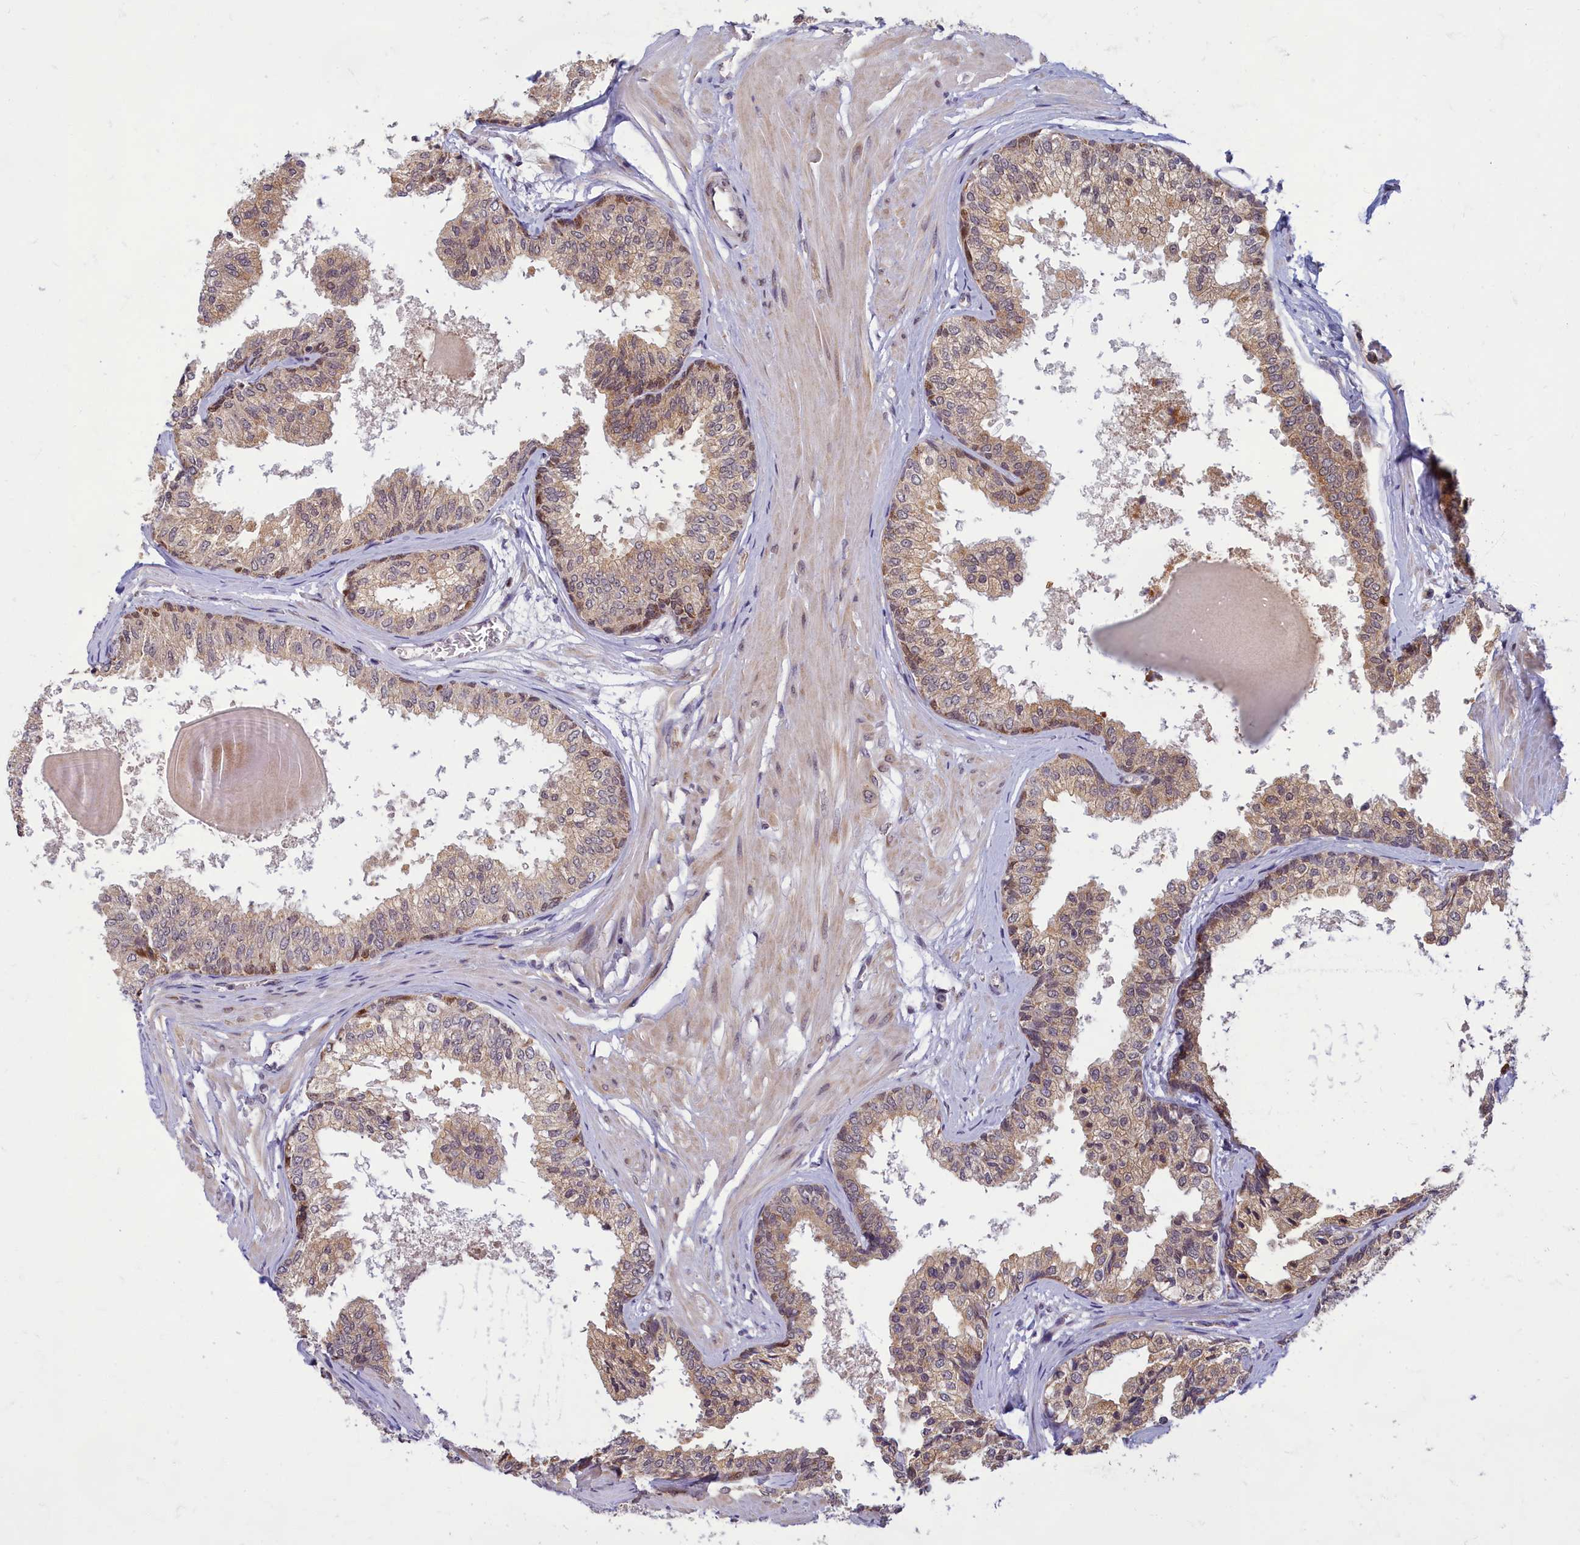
{"staining": {"intensity": "moderate", "quantity": "25%-75%", "location": "cytoplasmic/membranous"}, "tissue": "prostate", "cell_type": "Glandular cells", "image_type": "normal", "snomed": [{"axis": "morphology", "description": "Normal tissue, NOS"}, {"axis": "topography", "description": "Prostate"}], "caption": "Glandular cells display medium levels of moderate cytoplasmic/membranous positivity in approximately 25%-75% of cells in benign prostate. (DAB (3,3'-diaminobenzidine) = brown stain, brightfield microscopy at high magnification).", "gene": "EARS2", "patient": {"sex": "male", "age": 48}}